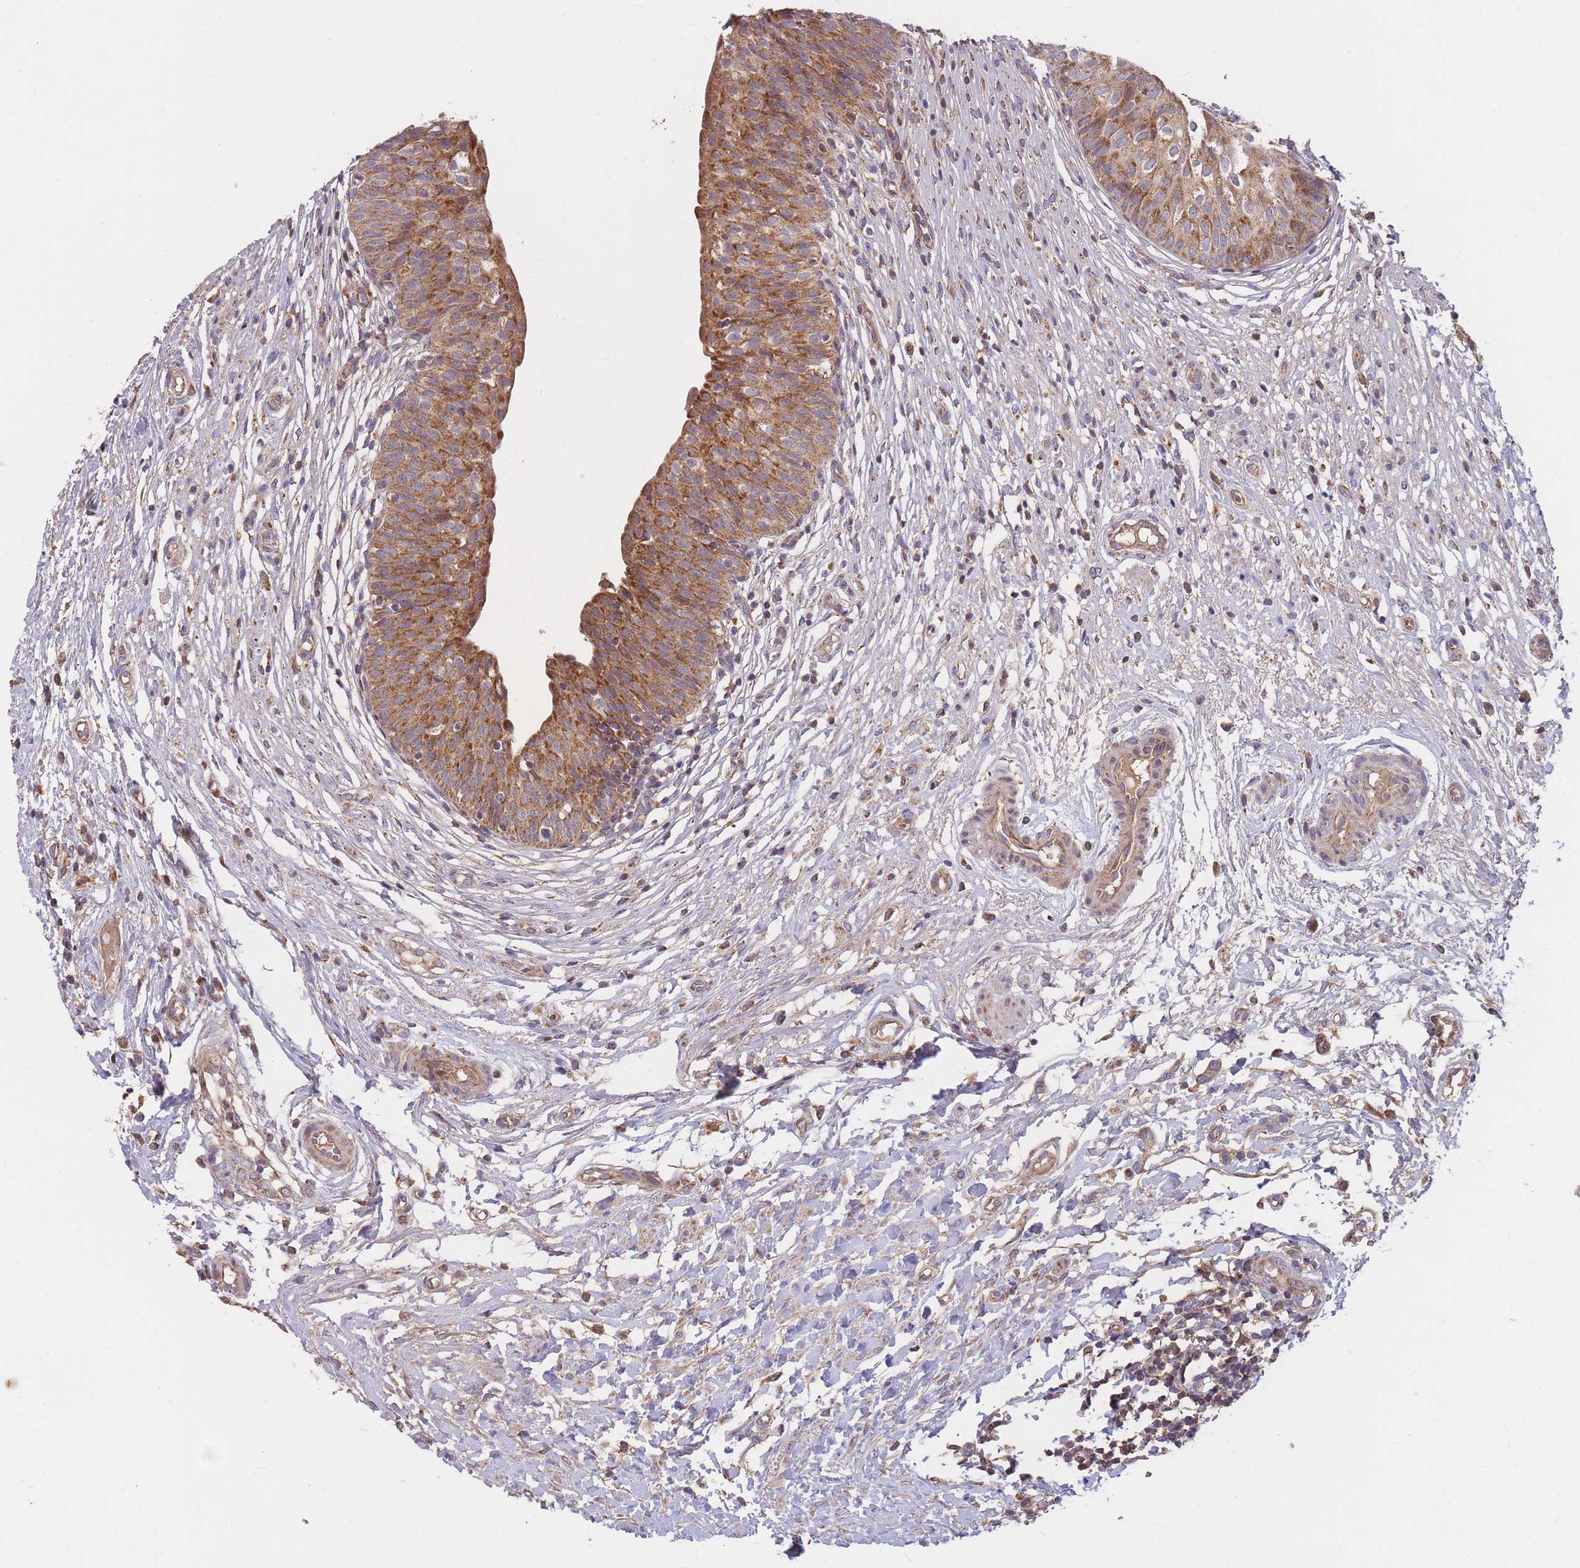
{"staining": {"intensity": "strong", "quantity": ">75%", "location": "cytoplasmic/membranous"}, "tissue": "urinary bladder", "cell_type": "Urothelial cells", "image_type": "normal", "snomed": [{"axis": "morphology", "description": "Normal tissue, NOS"}, {"axis": "topography", "description": "Urinary bladder"}], "caption": "Normal urinary bladder exhibits strong cytoplasmic/membranous expression in approximately >75% of urothelial cells.", "gene": "PTPMT1", "patient": {"sex": "male", "age": 55}}